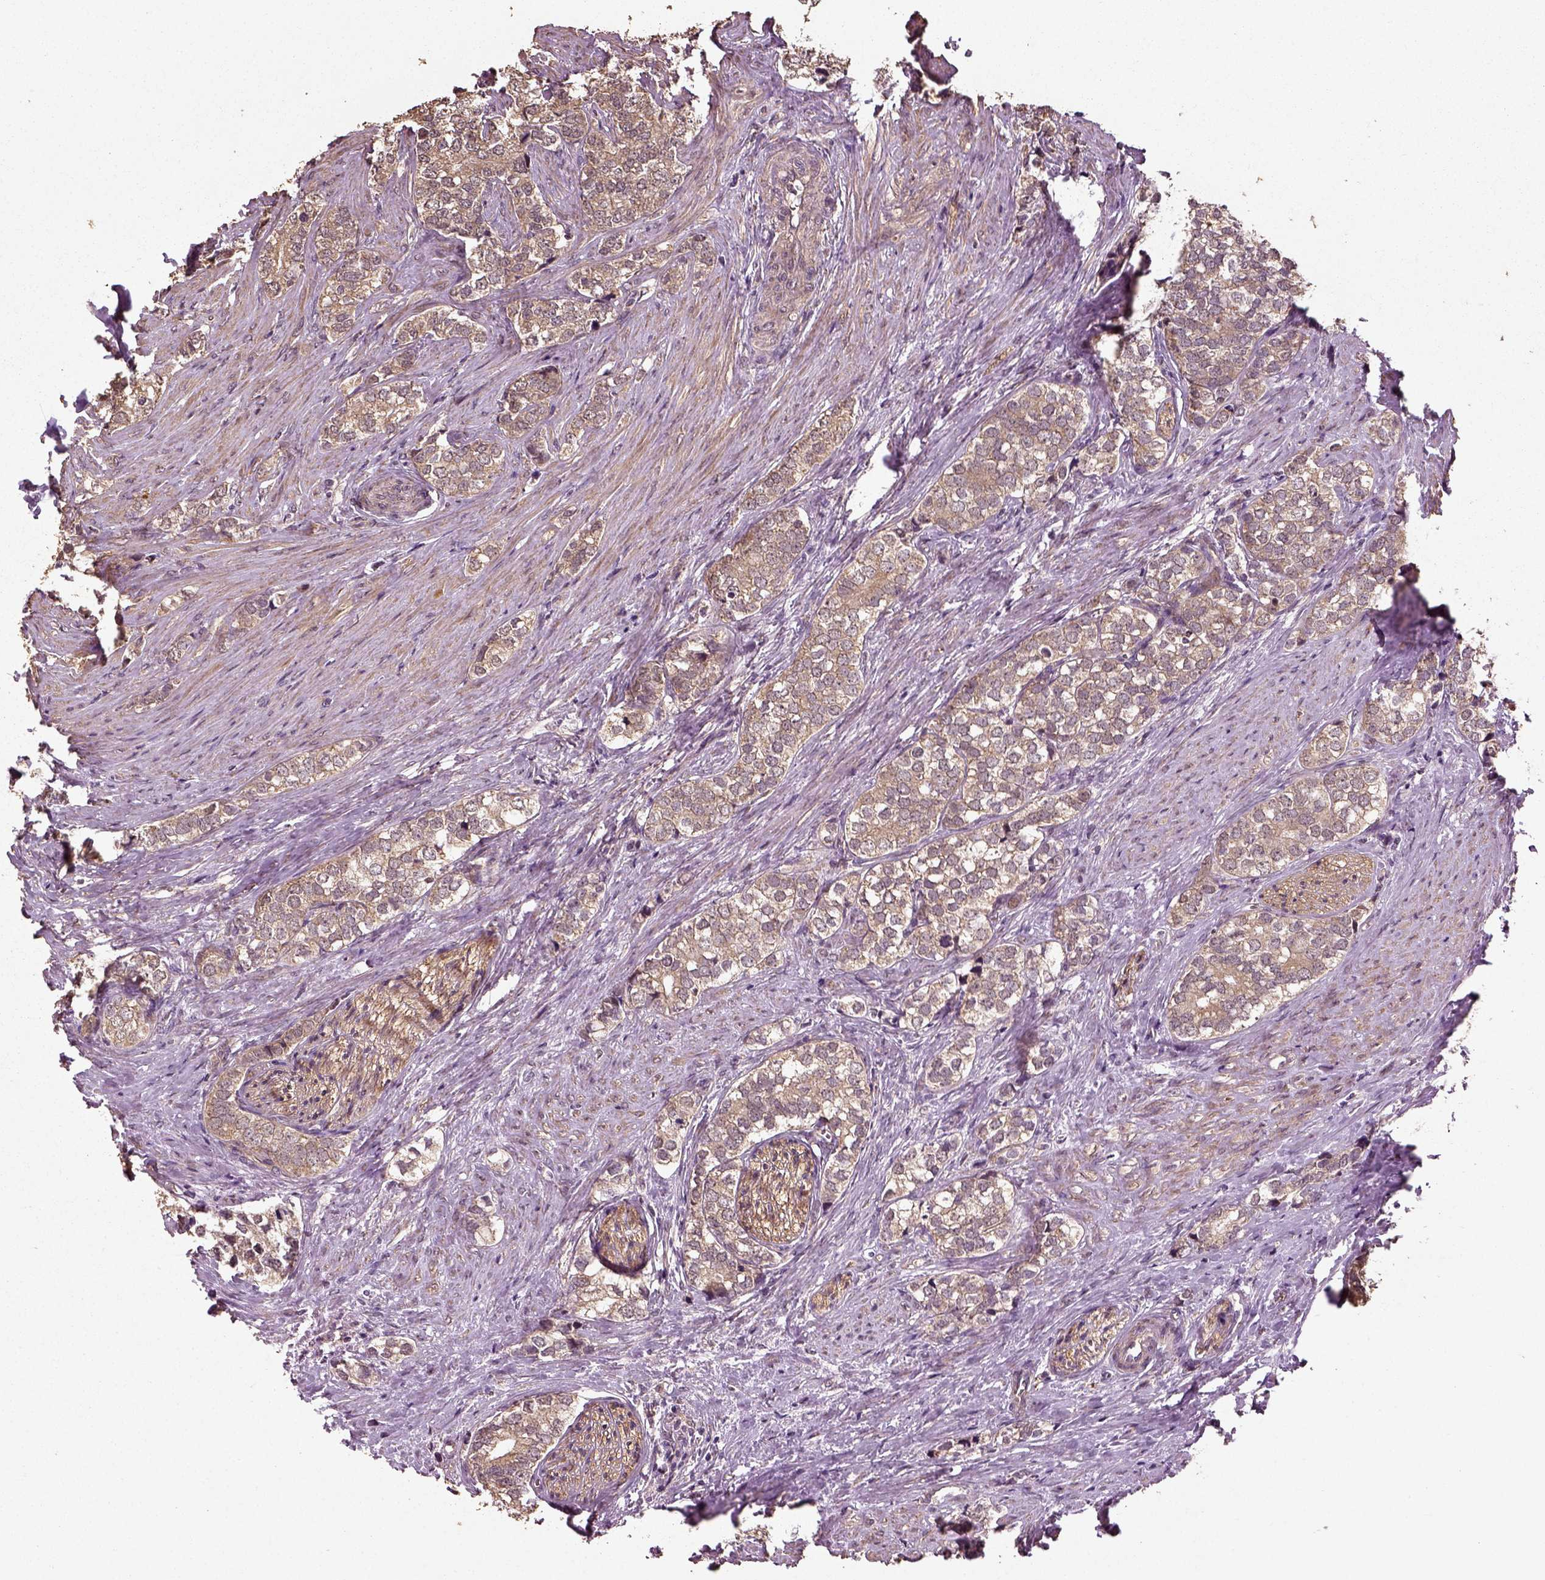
{"staining": {"intensity": "weak", "quantity": ">75%", "location": "cytoplasmic/membranous"}, "tissue": "prostate cancer", "cell_type": "Tumor cells", "image_type": "cancer", "snomed": [{"axis": "morphology", "description": "Adenocarcinoma, NOS"}, {"axis": "topography", "description": "Prostate and seminal vesicle, NOS"}], "caption": "A high-resolution image shows immunohistochemistry (IHC) staining of adenocarcinoma (prostate), which shows weak cytoplasmic/membranous staining in about >75% of tumor cells.", "gene": "ERV3-1", "patient": {"sex": "male", "age": 63}}